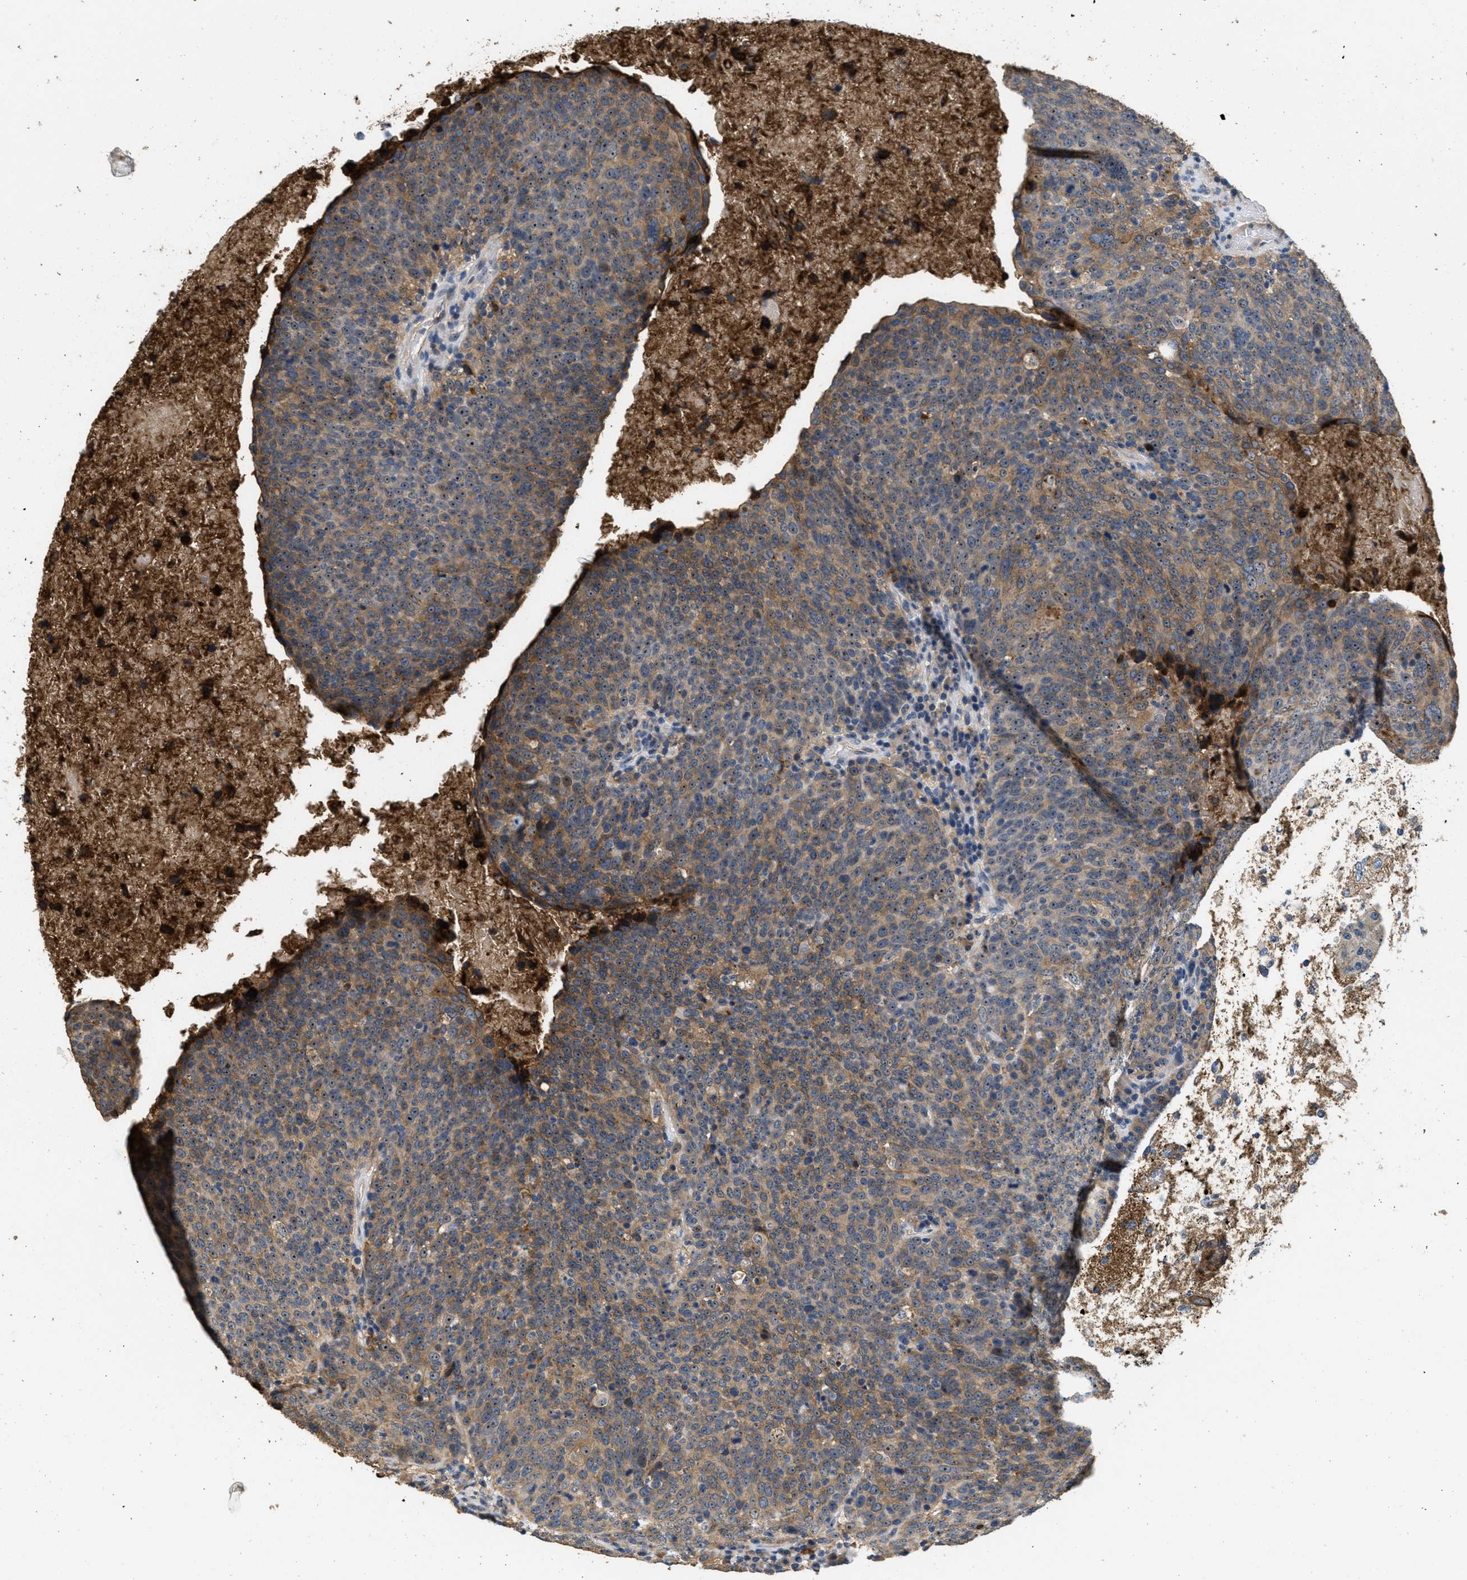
{"staining": {"intensity": "moderate", "quantity": "25%-75%", "location": "cytoplasmic/membranous,nuclear"}, "tissue": "head and neck cancer", "cell_type": "Tumor cells", "image_type": "cancer", "snomed": [{"axis": "morphology", "description": "Squamous cell carcinoma, NOS"}, {"axis": "morphology", "description": "Squamous cell carcinoma, metastatic, NOS"}, {"axis": "topography", "description": "Lymph node"}, {"axis": "topography", "description": "Head-Neck"}], "caption": "Protein staining of head and neck cancer tissue displays moderate cytoplasmic/membranous and nuclear expression in about 25%-75% of tumor cells. The protein of interest is stained brown, and the nuclei are stained in blue (DAB IHC with brightfield microscopy, high magnification).", "gene": "OSMR", "patient": {"sex": "male", "age": 62}}